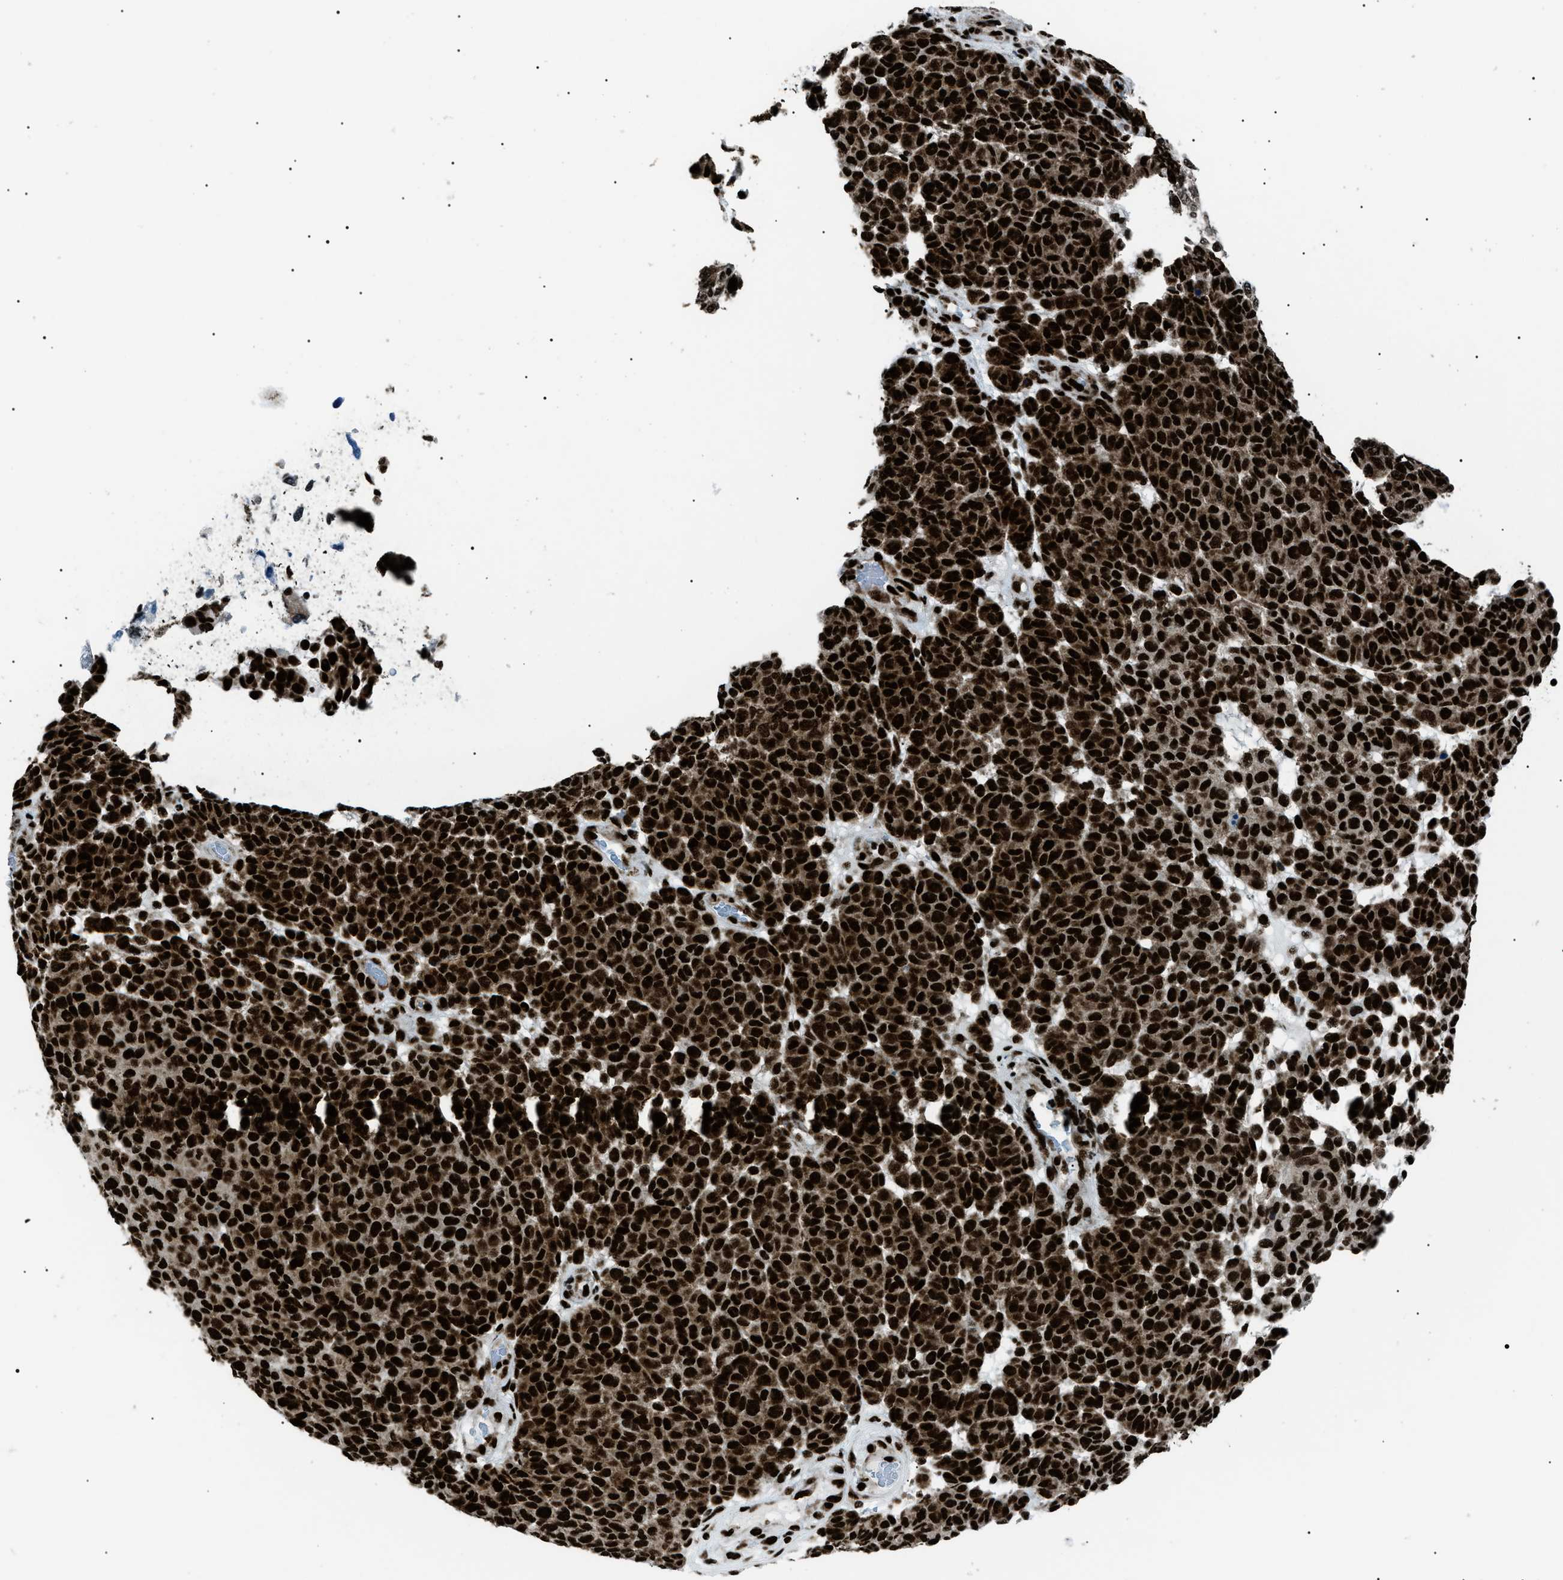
{"staining": {"intensity": "strong", "quantity": ">75%", "location": "nuclear"}, "tissue": "melanoma", "cell_type": "Tumor cells", "image_type": "cancer", "snomed": [{"axis": "morphology", "description": "Malignant melanoma, NOS"}, {"axis": "topography", "description": "Skin"}], "caption": "Immunohistochemistry (IHC) photomicrograph of human melanoma stained for a protein (brown), which demonstrates high levels of strong nuclear staining in about >75% of tumor cells.", "gene": "HNRNPK", "patient": {"sex": "male", "age": 59}}